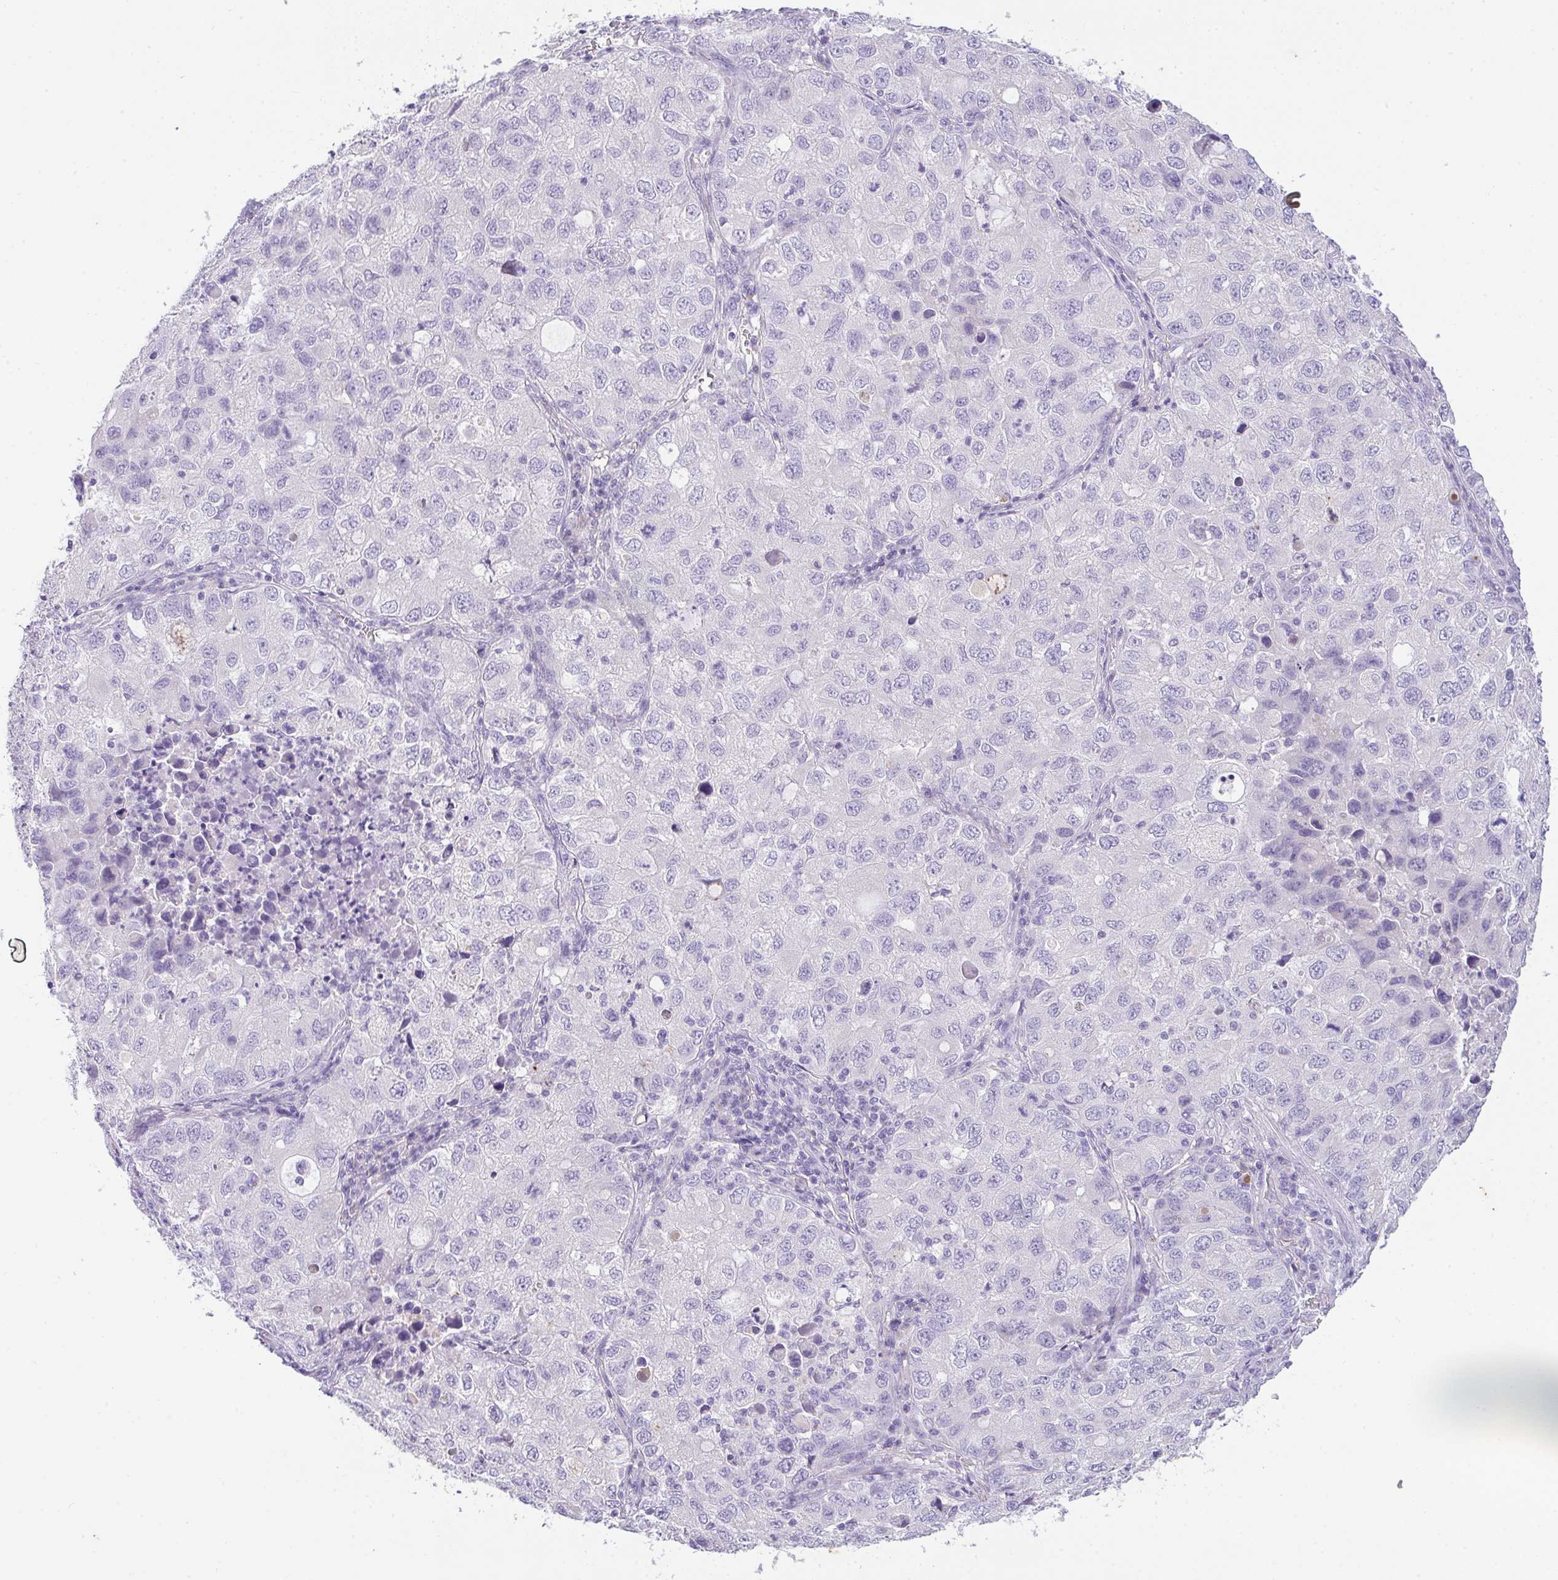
{"staining": {"intensity": "negative", "quantity": "none", "location": "none"}, "tissue": "lung cancer", "cell_type": "Tumor cells", "image_type": "cancer", "snomed": [{"axis": "morphology", "description": "Normal morphology"}, {"axis": "morphology", "description": "Adenocarcinoma, NOS"}, {"axis": "topography", "description": "Lymph node"}, {"axis": "topography", "description": "Lung"}], "caption": "High magnification brightfield microscopy of lung adenocarcinoma stained with DAB (3,3'-diaminobenzidine) (brown) and counterstained with hematoxylin (blue): tumor cells show no significant expression.", "gene": "COX7B", "patient": {"sex": "female", "age": 51}}